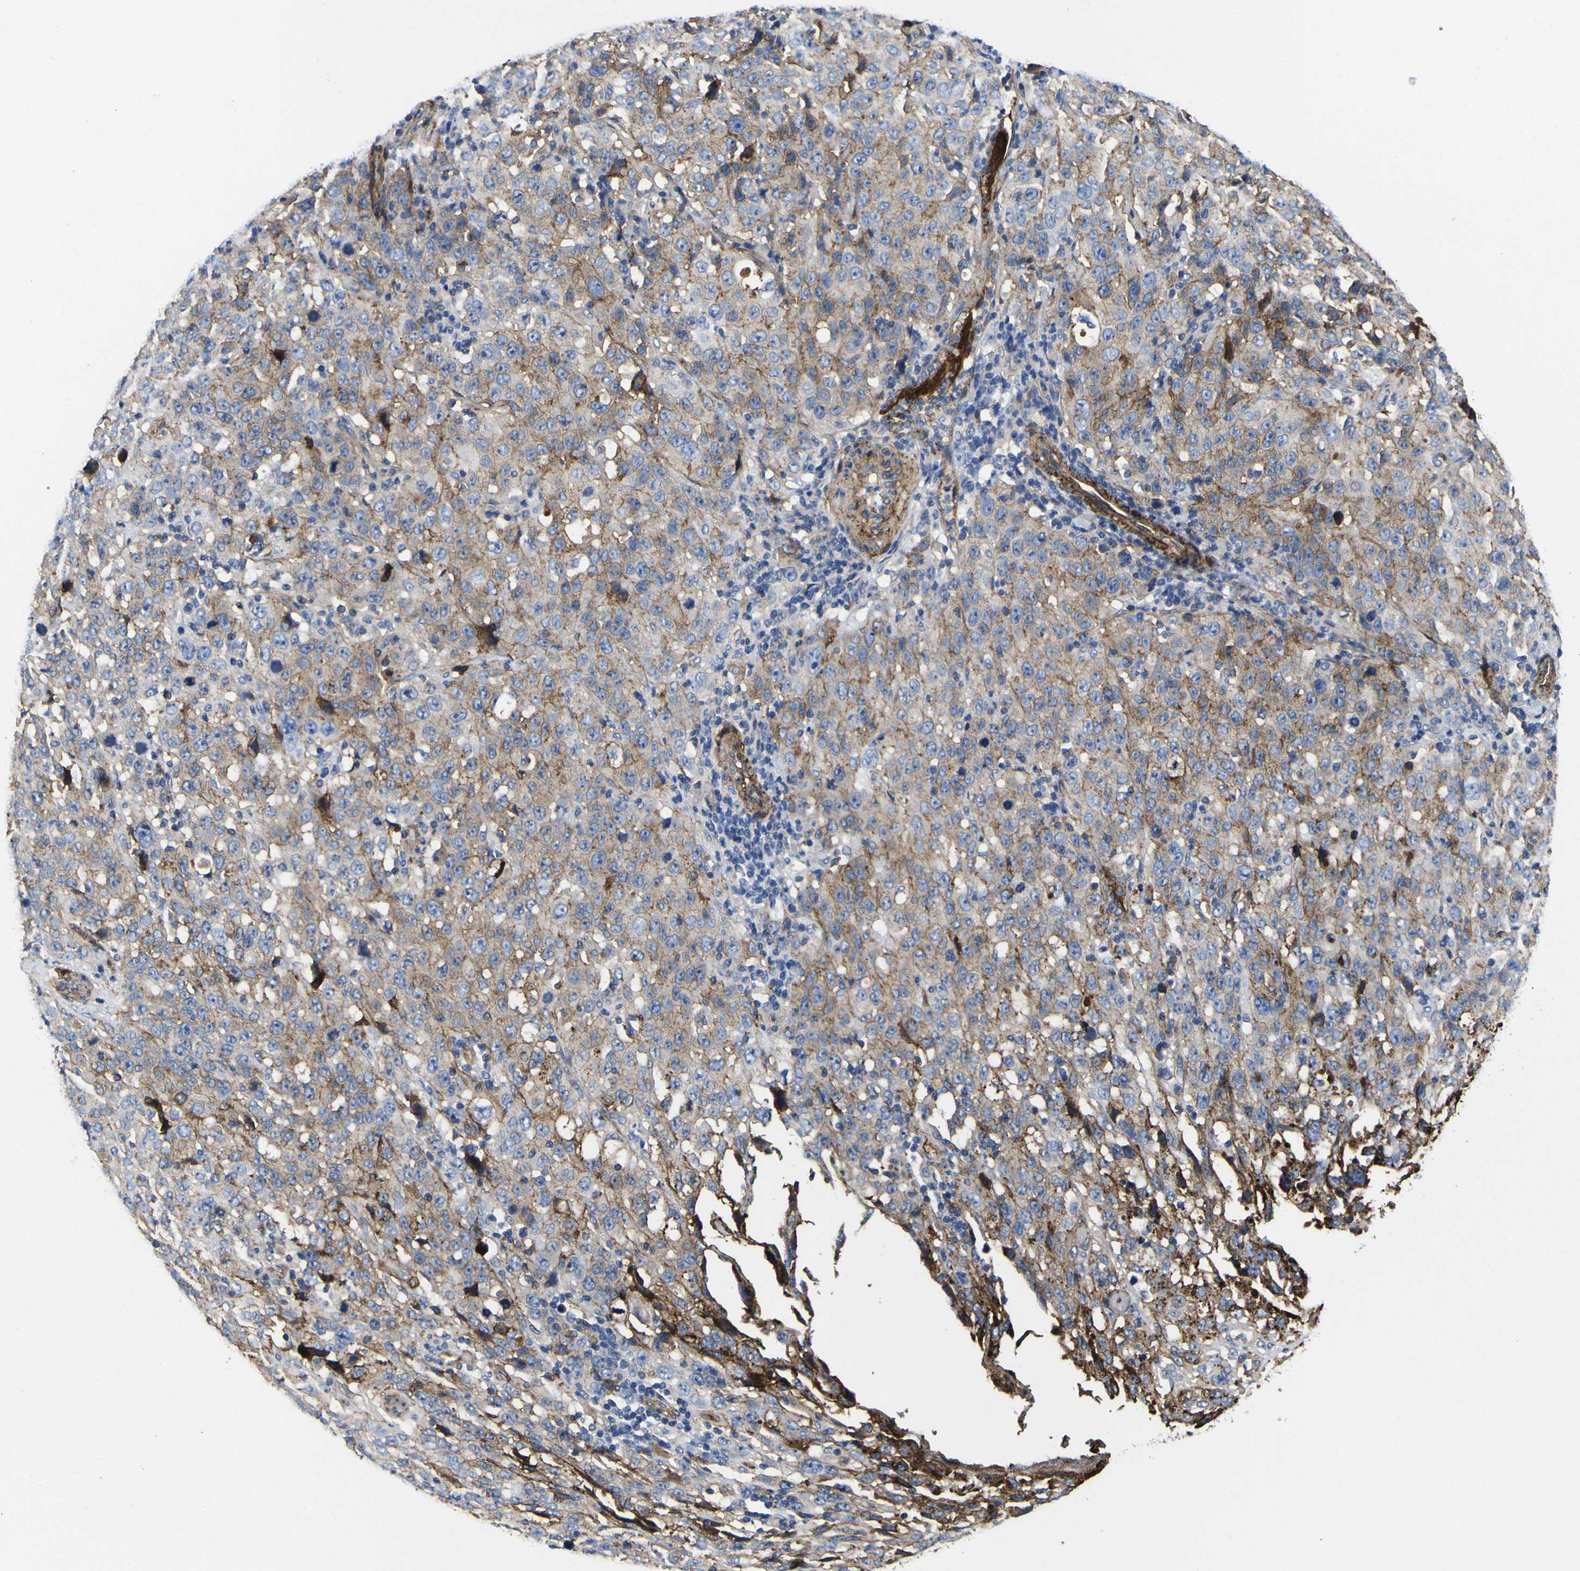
{"staining": {"intensity": "moderate", "quantity": "25%-75%", "location": "cytoplasmic/membranous"}, "tissue": "stomach cancer", "cell_type": "Tumor cells", "image_type": "cancer", "snomed": [{"axis": "morphology", "description": "Normal tissue, NOS"}, {"axis": "morphology", "description": "Adenocarcinoma, NOS"}, {"axis": "topography", "description": "Stomach"}], "caption": "Approximately 25%-75% of tumor cells in human stomach cancer exhibit moderate cytoplasmic/membranous protein positivity as visualized by brown immunohistochemical staining.", "gene": "CD151", "patient": {"sex": "male", "age": 48}}